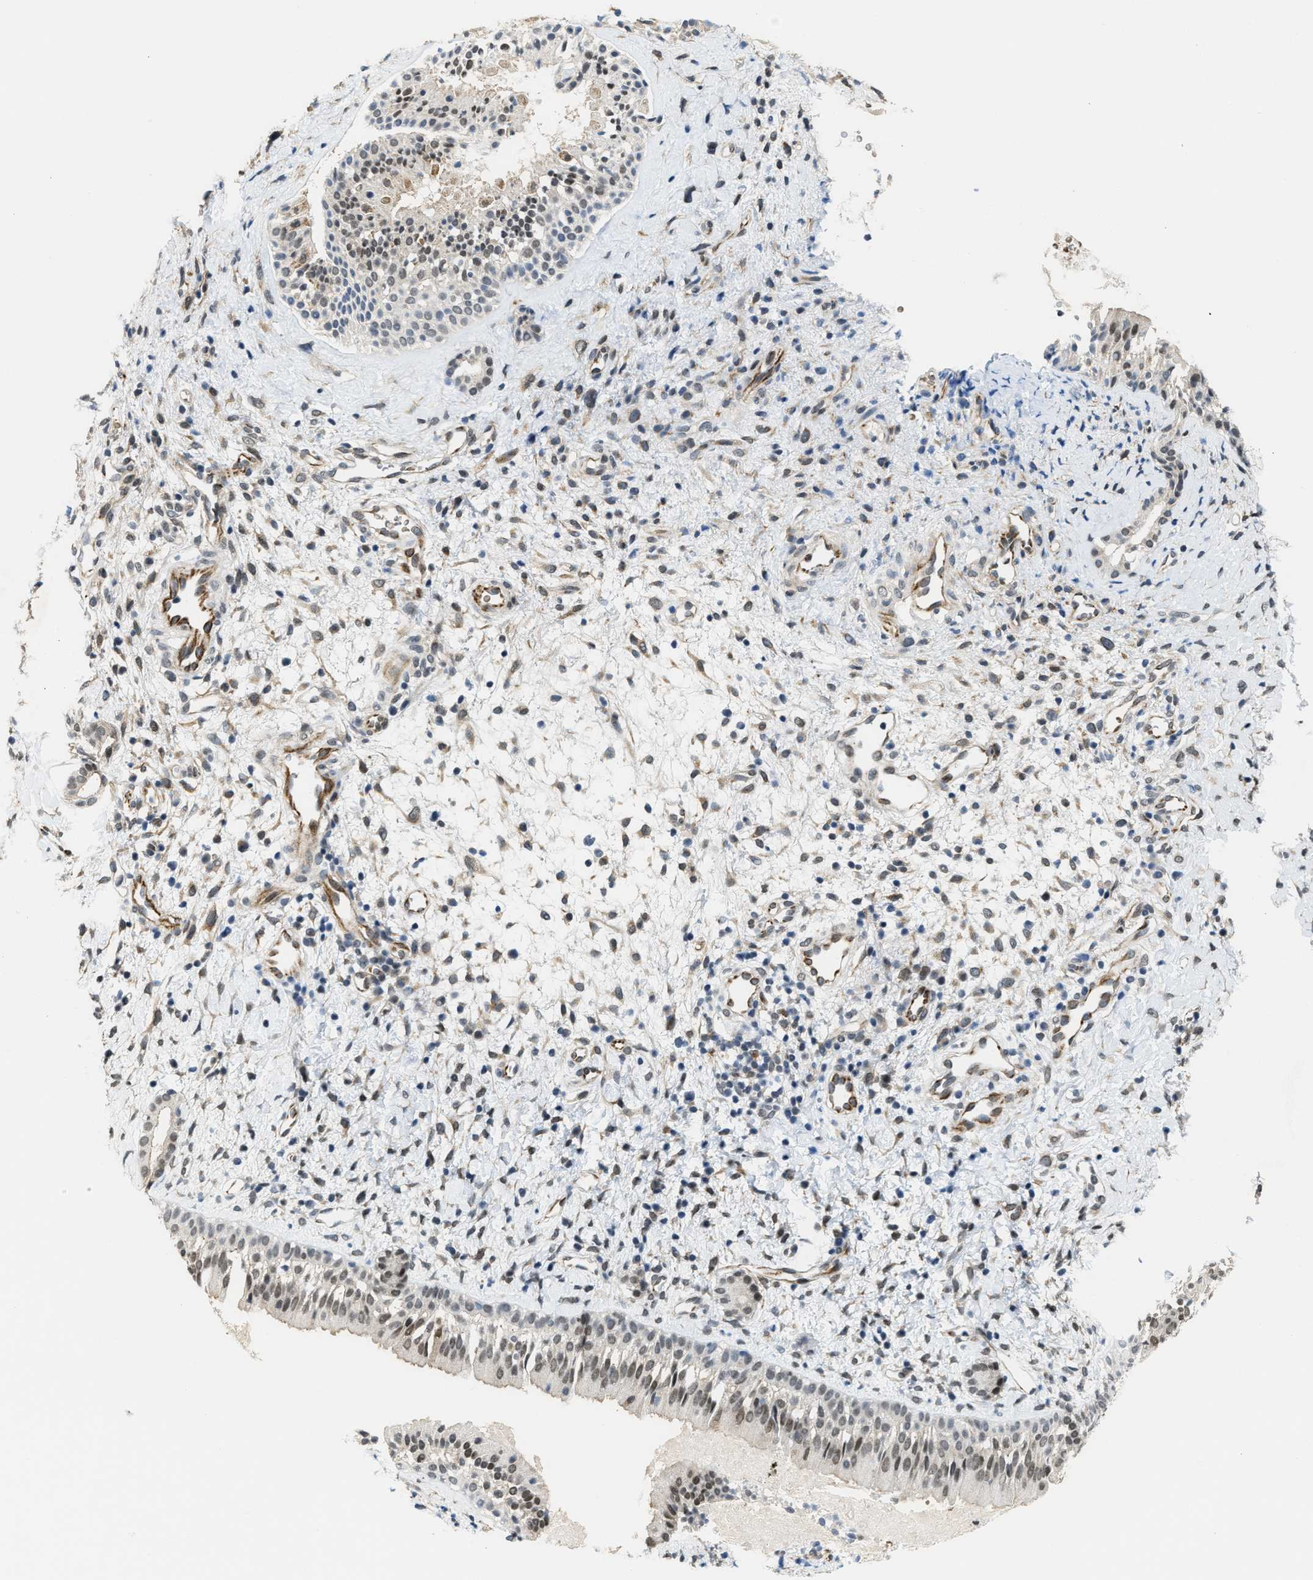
{"staining": {"intensity": "moderate", "quantity": ">75%", "location": "nuclear"}, "tissue": "nasopharynx", "cell_type": "Respiratory epithelial cells", "image_type": "normal", "snomed": [{"axis": "morphology", "description": "Normal tissue, NOS"}, {"axis": "topography", "description": "Nasopharynx"}], "caption": "Moderate nuclear staining for a protein is seen in approximately >75% of respiratory epithelial cells of unremarkable nasopharynx using IHC.", "gene": "KIF24", "patient": {"sex": "male", "age": 22}}